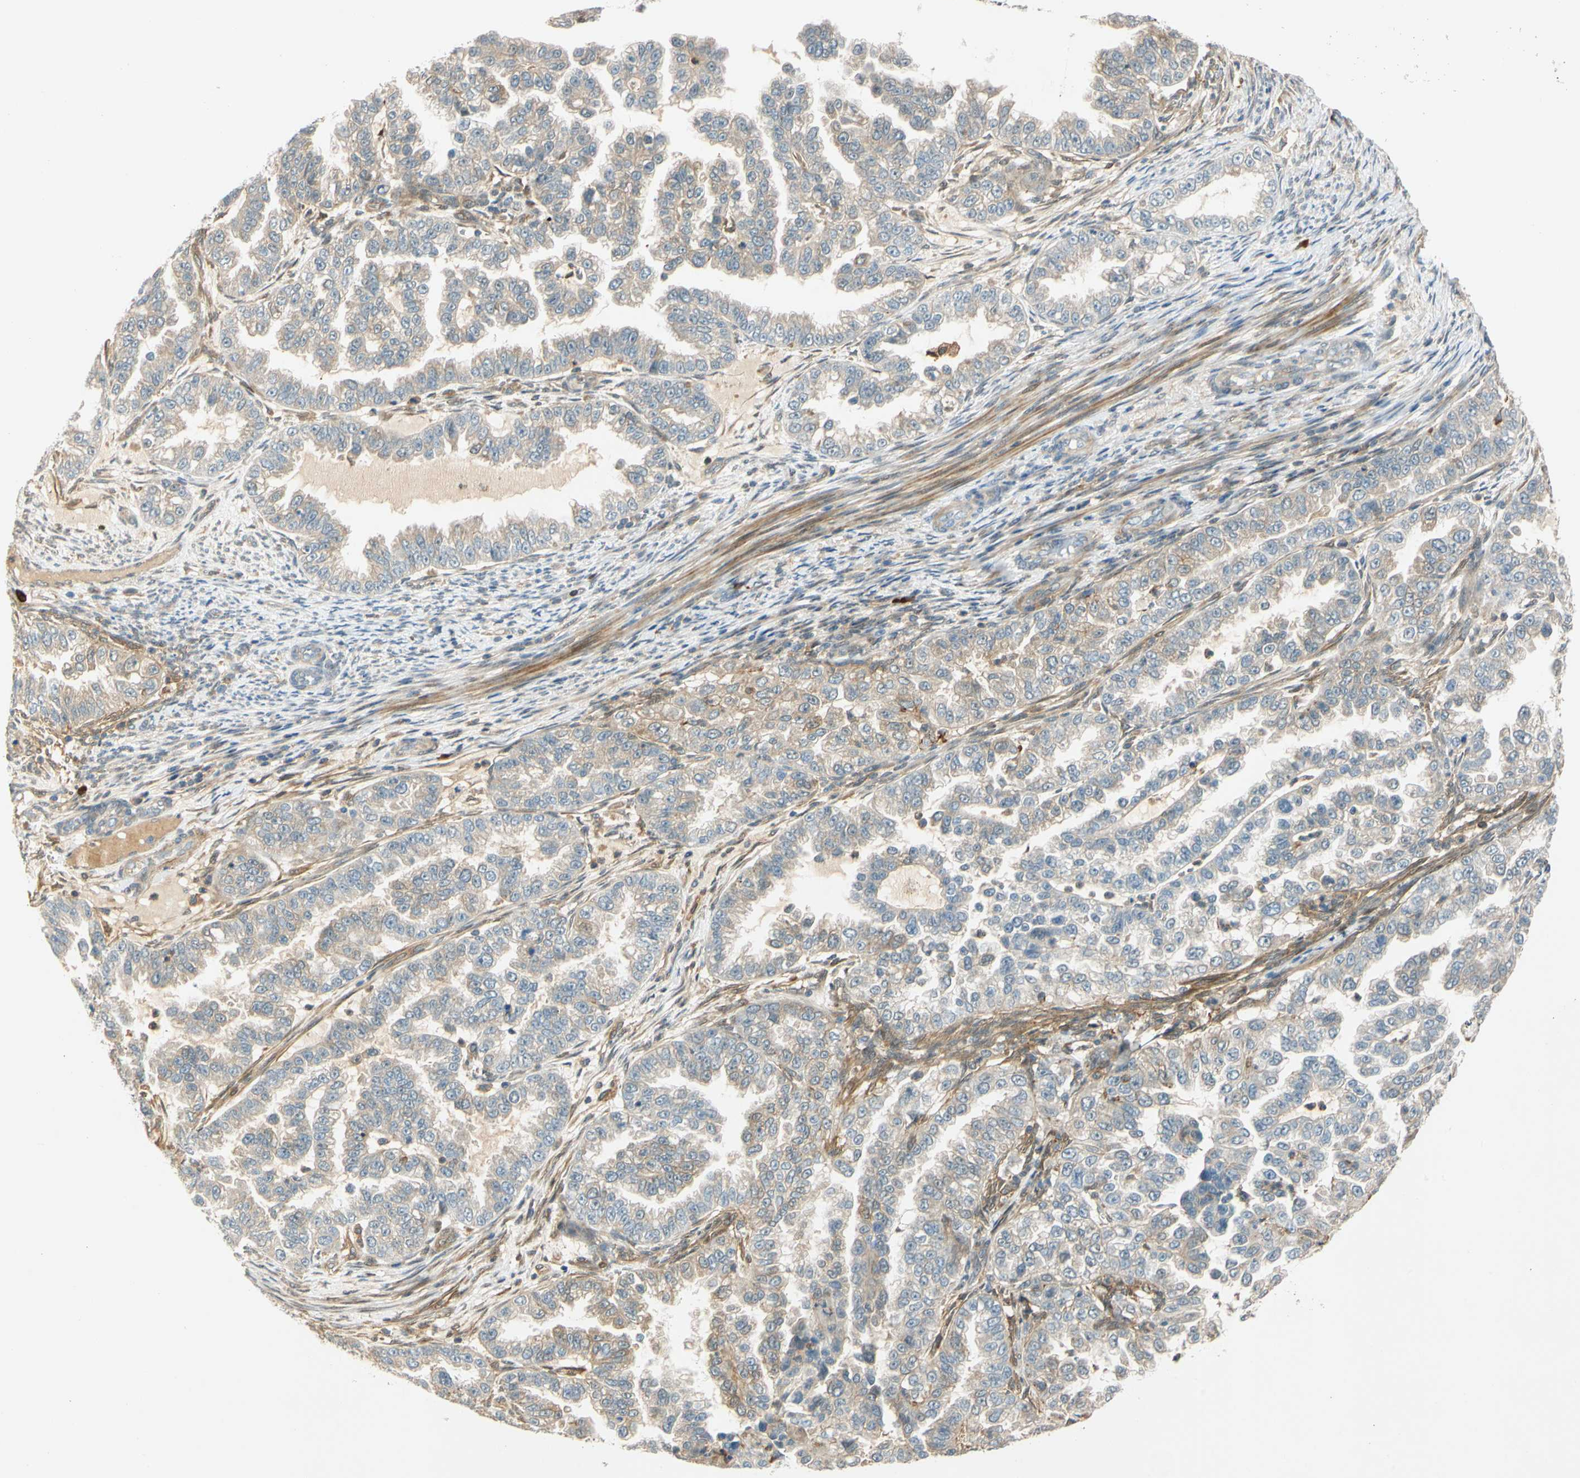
{"staining": {"intensity": "moderate", "quantity": ">75%", "location": "cytoplasmic/membranous"}, "tissue": "endometrial cancer", "cell_type": "Tumor cells", "image_type": "cancer", "snomed": [{"axis": "morphology", "description": "Adenocarcinoma, NOS"}, {"axis": "topography", "description": "Endometrium"}], "caption": "Immunohistochemistry (DAB) staining of endometrial cancer demonstrates moderate cytoplasmic/membranous protein positivity in about >75% of tumor cells. The protein of interest is shown in brown color, while the nuclei are stained blue.", "gene": "WIPI1", "patient": {"sex": "female", "age": 85}}